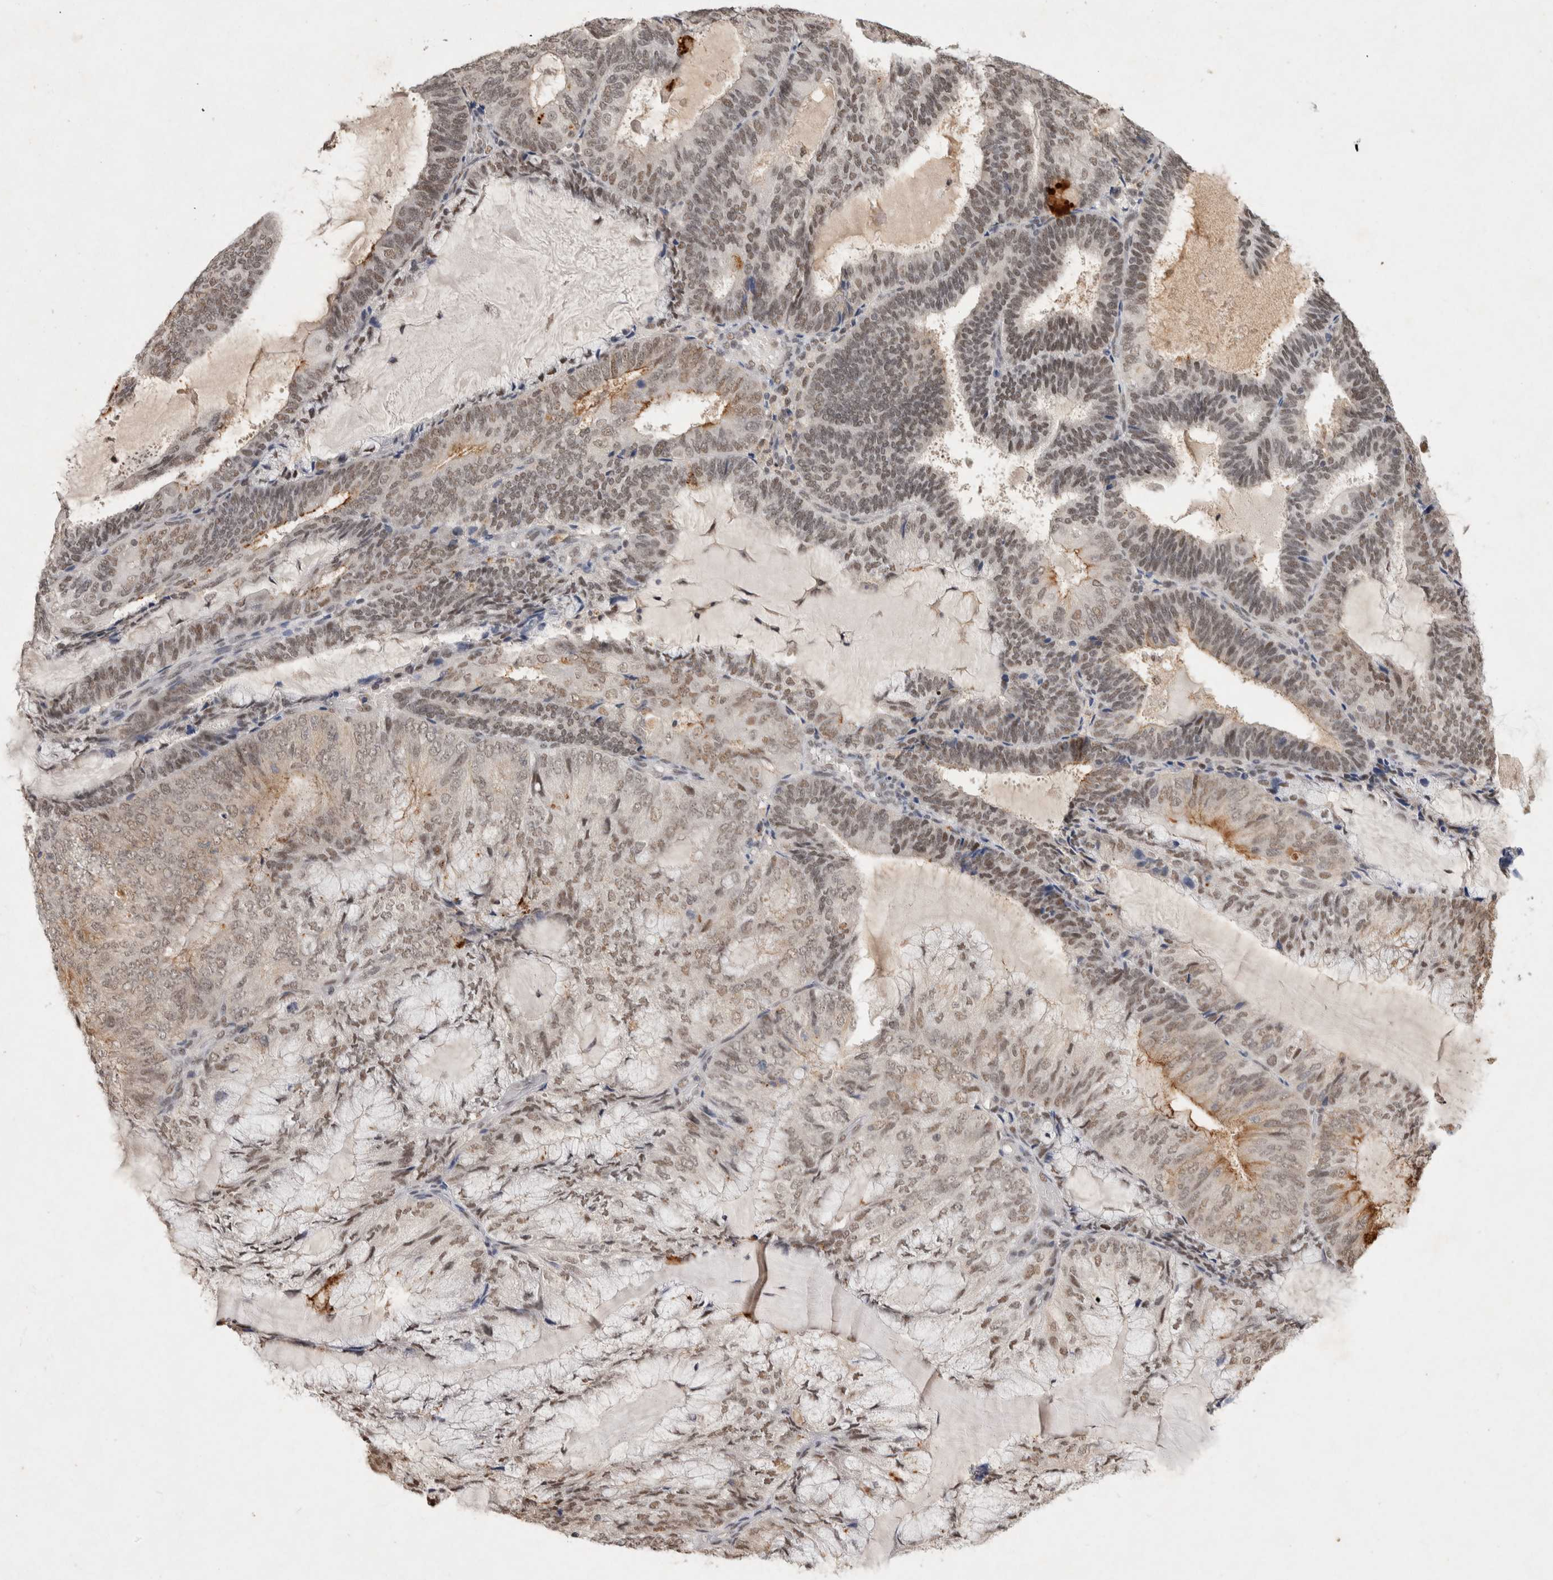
{"staining": {"intensity": "weak", "quantity": ">75%", "location": "nuclear"}, "tissue": "endometrial cancer", "cell_type": "Tumor cells", "image_type": "cancer", "snomed": [{"axis": "morphology", "description": "Adenocarcinoma, NOS"}, {"axis": "topography", "description": "Endometrium"}], "caption": "Immunohistochemical staining of endometrial adenocarcinoma displays low levels of weak nuclear protein expression in approximately >75% of tumor cells.", "gene": "XRCC5", "patient": {"sex": "female", "age": 81}}